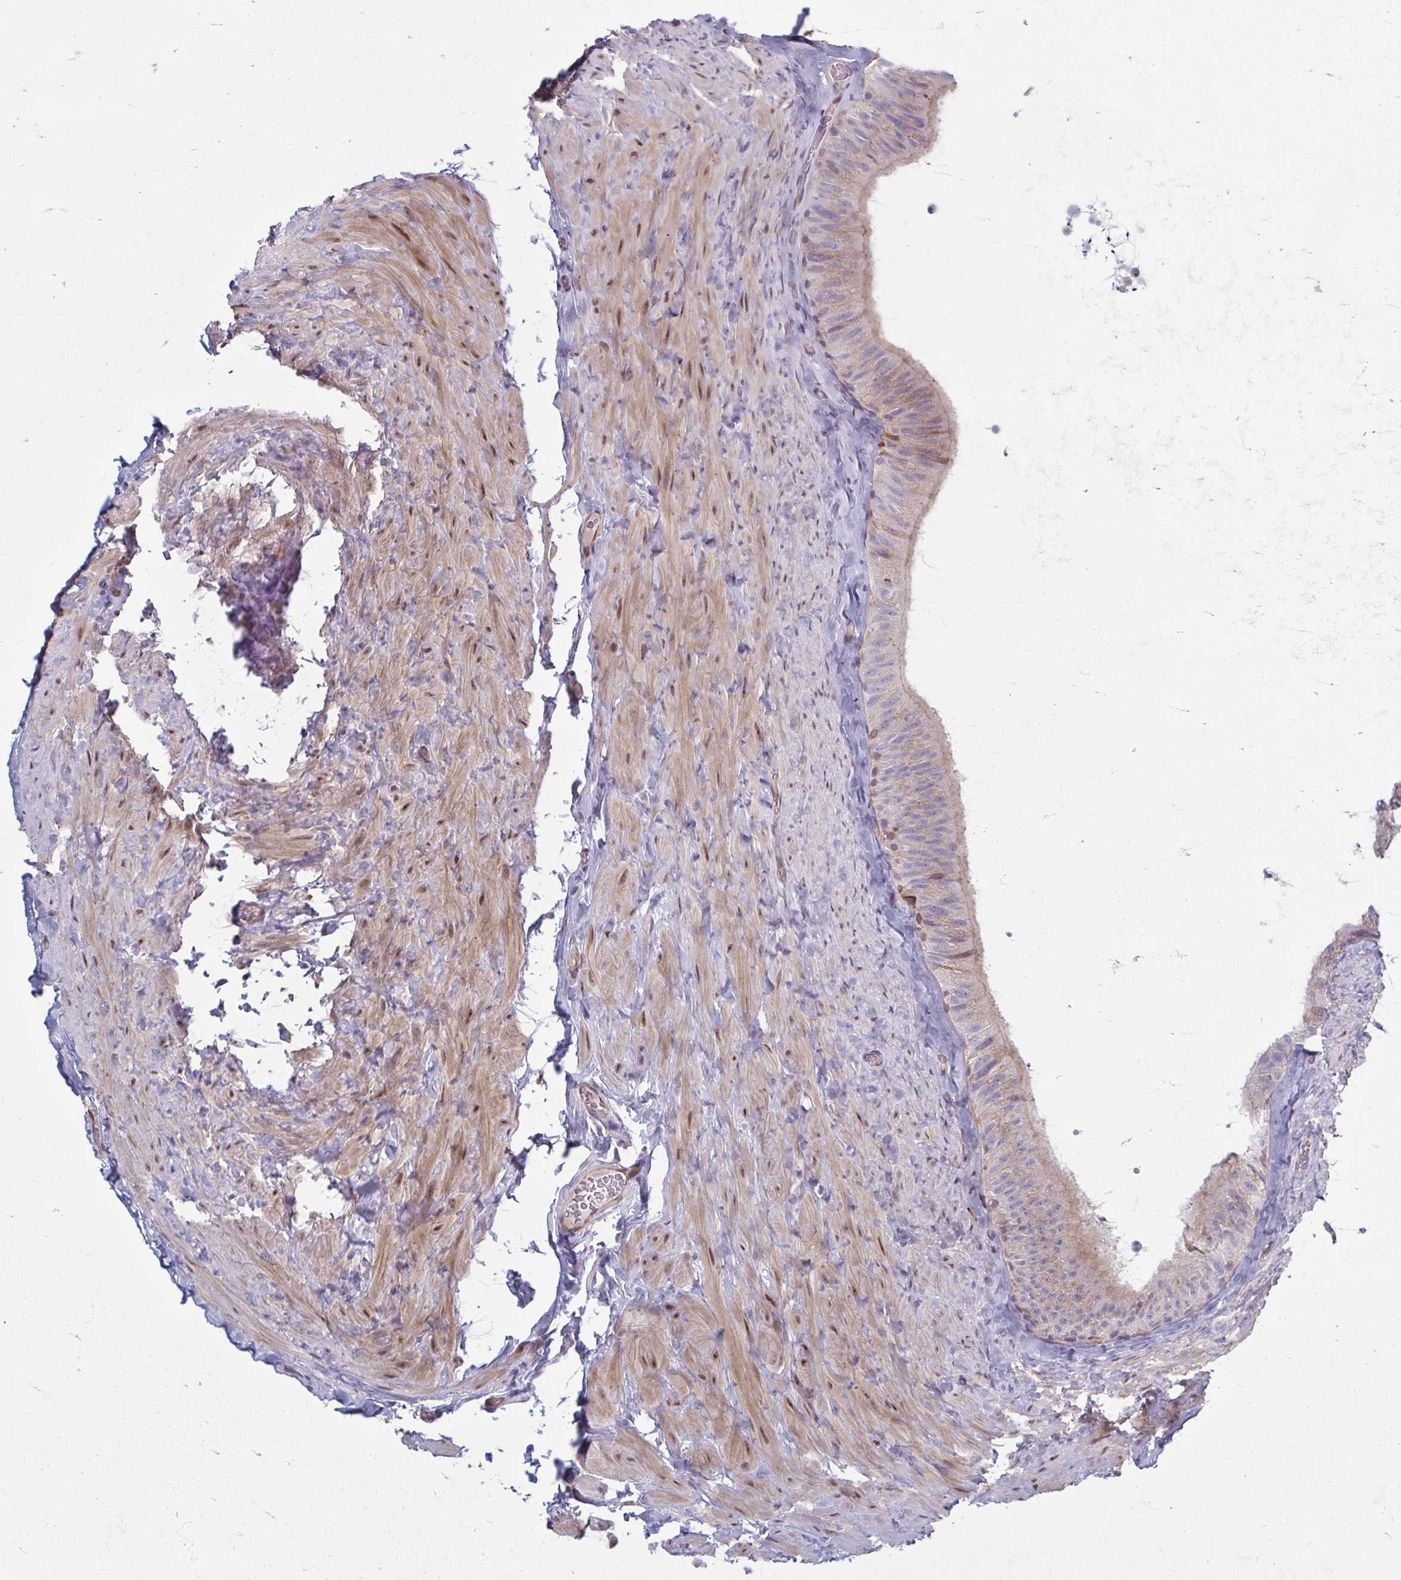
{"staining": {"intensity": "weak", "quantity": "25%-75%", "location": "cytoplasmic/membranous"}, "tissue": "epididymis", "cell_type": "Glandular cells", "image_type": "normal", "snomed": [{"axis": "morphology", "description": "Normal tissue, NOS"}, {"axis": "topography", "description": "Epididymis, spermatic cord, NOS"}, {"axis": "topography", "description": "Epididymis"}], "caption": "Benign epididymis was stained to show a protein in brown. There is low levels of weak cytoplasmic/membranous staining in approximately 25%-75% of glandular cells. (brown staining indicates protein expression, while blue staining denotes nuclei).", "gene": "EID2B", "patient": {"sex": "male", "age": 31}}